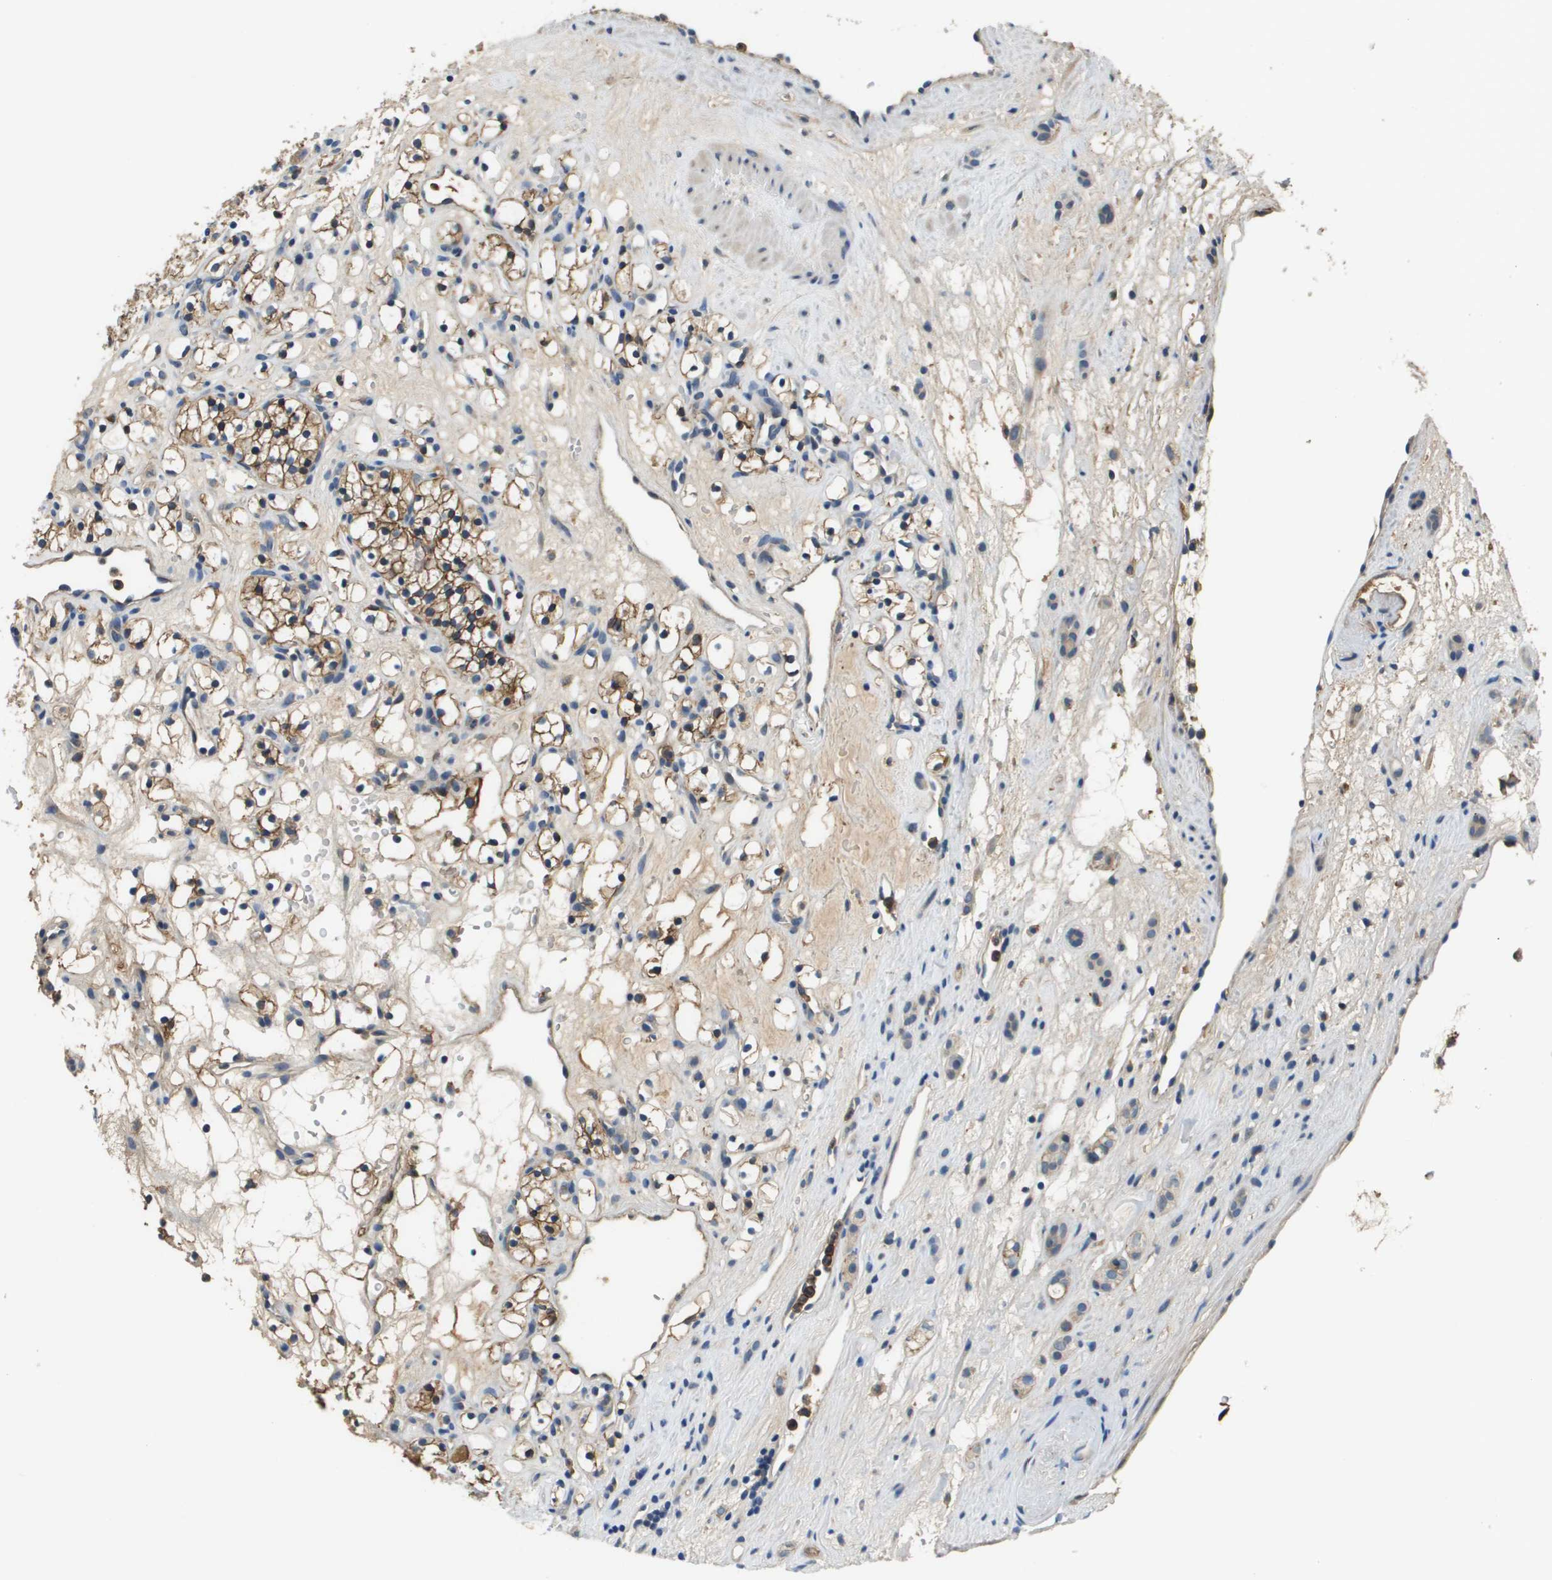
{"staining": {"intensity": "moderate", "quantity": ">75%", "location": "cytoplasmic/membranous"}, "tissue": "renal cancer", "cell_type": "Tumor cells", "image_type": "cancer", "snomed": [{"axis": "morphology", "description": "Adenocarcinoma, NOS"}, {"axis": "topography", "description": "Kidney"}], "caption": "Adenocarcinoma (renal) tissue shows moderate cytoplasmic/membranous staining in about >75% of tumor cells, visualized by immunohistochemistry.", "gene": "SLC16A3", "patient": {"sex": "female", "age": 60}}